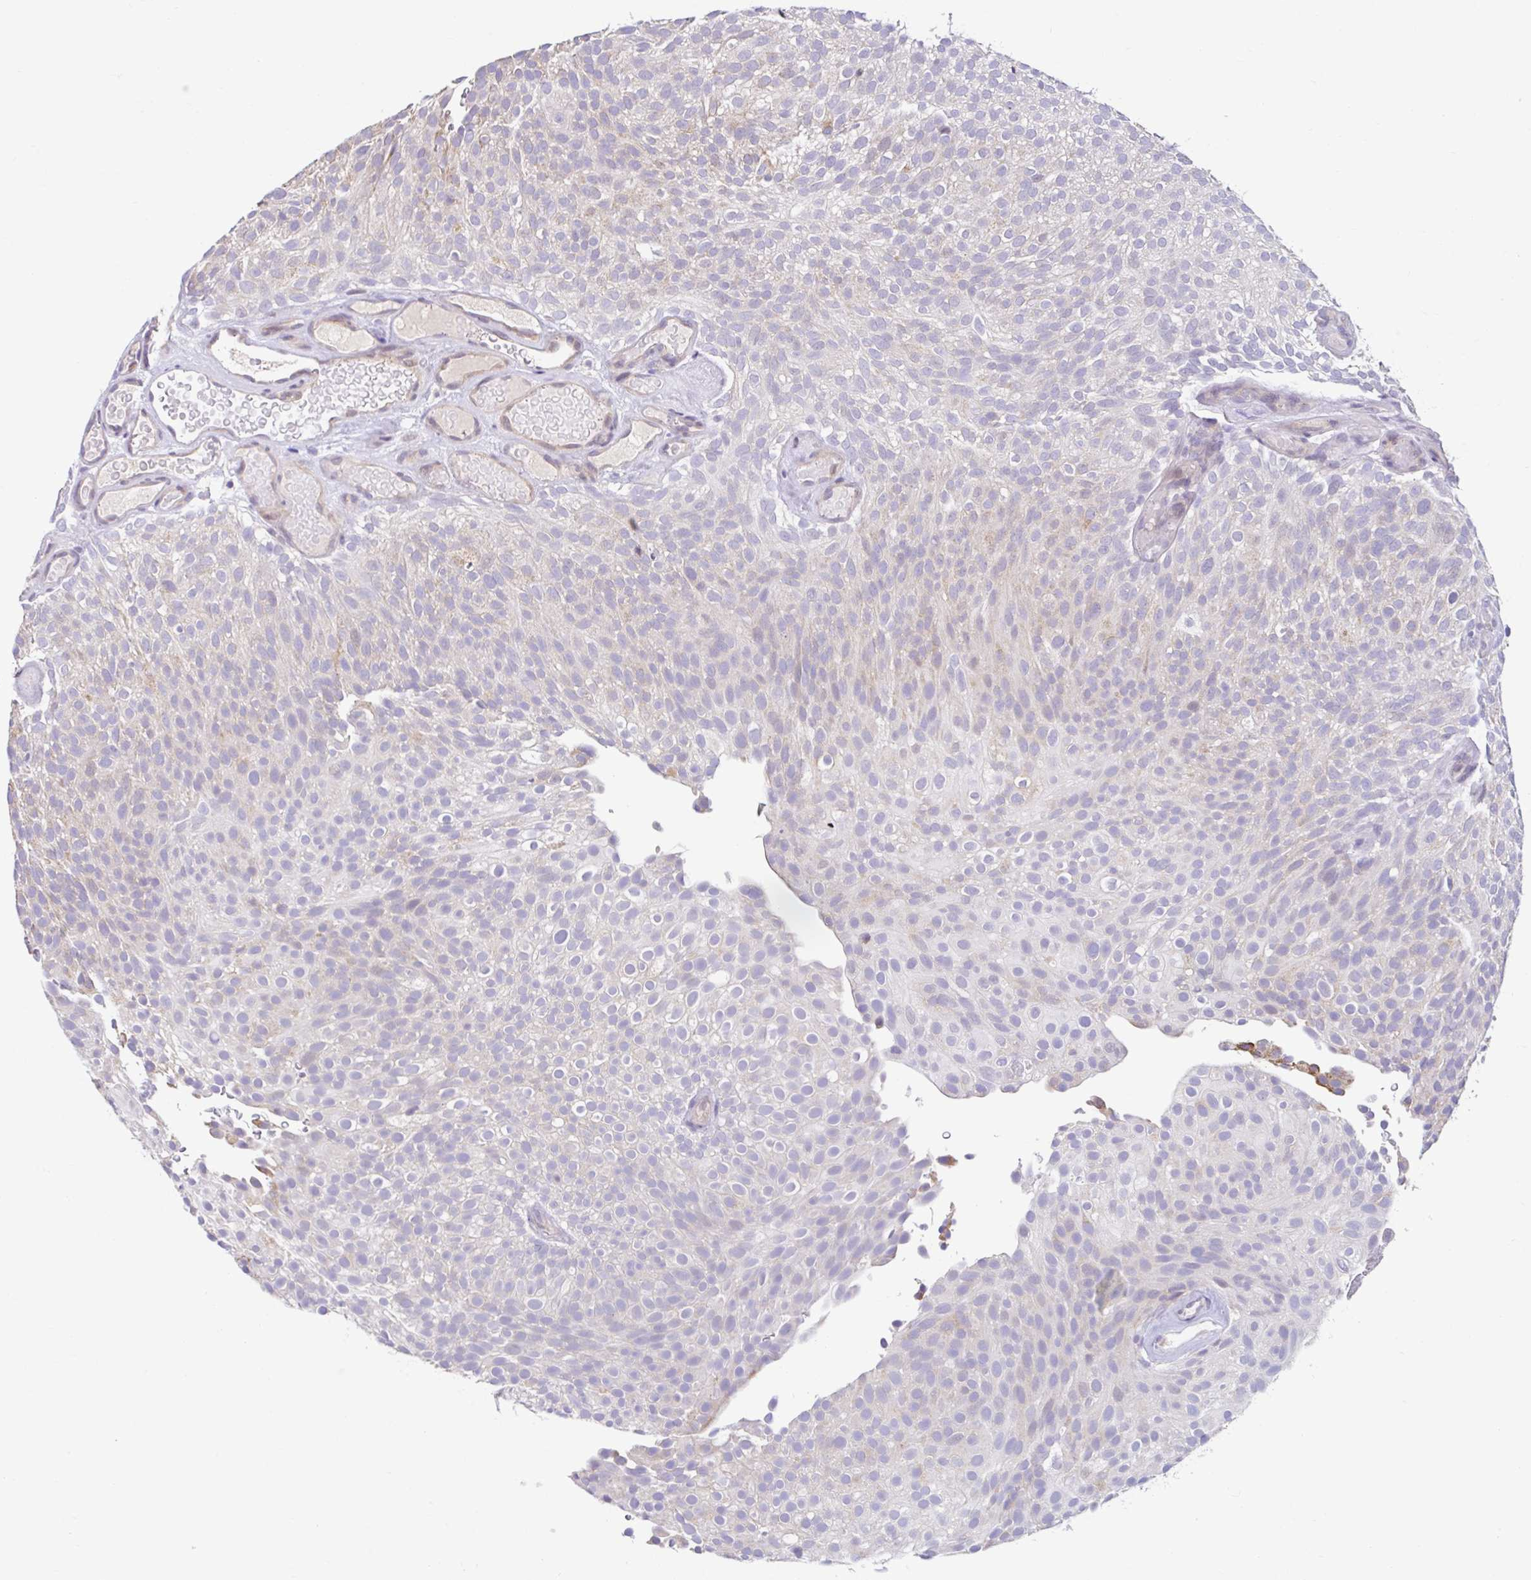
{"staining": {"intensity": "weak", "quantity": "<25%", "location": "cytoplasmic/membranous"}, "tissue": "urothelial cancer", "cell_type": "Tumor cells", "image_type": "cancer", "snomed": [{"axis": "morphology", "description": "Urothelial carcinoma, Low grade"}, {"axis": "topography", "description": "Urinary bladder"}], "caption": "A histopathology image of human urothelial carcinoma (low-grade) is negative for staining in tumor cells. Nuclei are stained in blue.", "gene": "NT5C1B", "patient": {"sex": "male", "age": 78}}